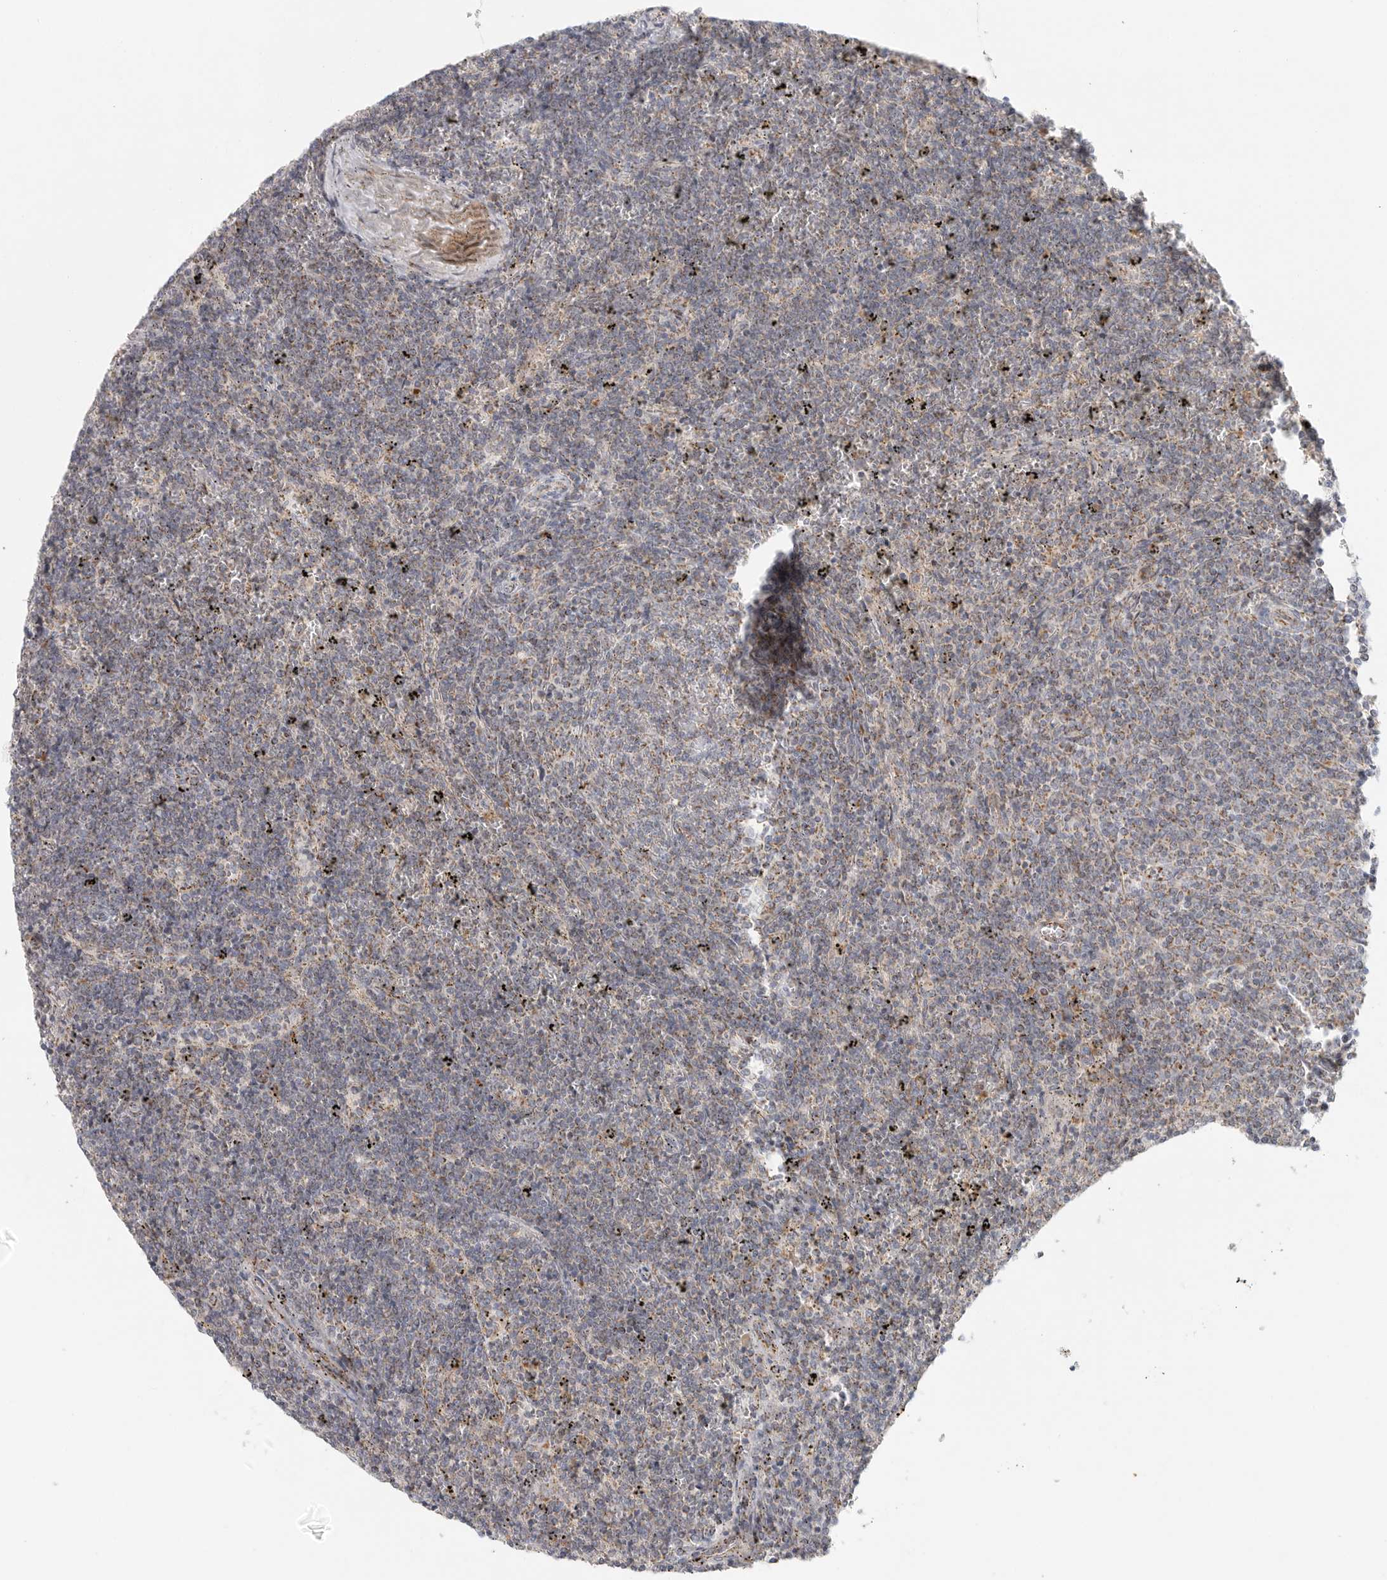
{"staining": {"intensity": "weak", "quantity": "25%-75%", "location": "cytoplasmic/membranous"}, "tissue": "lymphoma", "cell_type": "Tumor cells", "image_type": "cancer", "snomed": [{"axis": "morphology", "description": "Malignant lymphoma, non-Hodgkin's type, Low grade"}, {"axis": "topography", "description": "Spleen"}], "caption": "A low amount of weak cytoplasmic/membranous staining is present in about 25%-75% of tumor cells in lymphoma tissue. (brown staining indicates protein expression, while blue staining denotes nuclei).", "gene": "SLC25A26", "patient": {"sex": "female", "age": 50}}